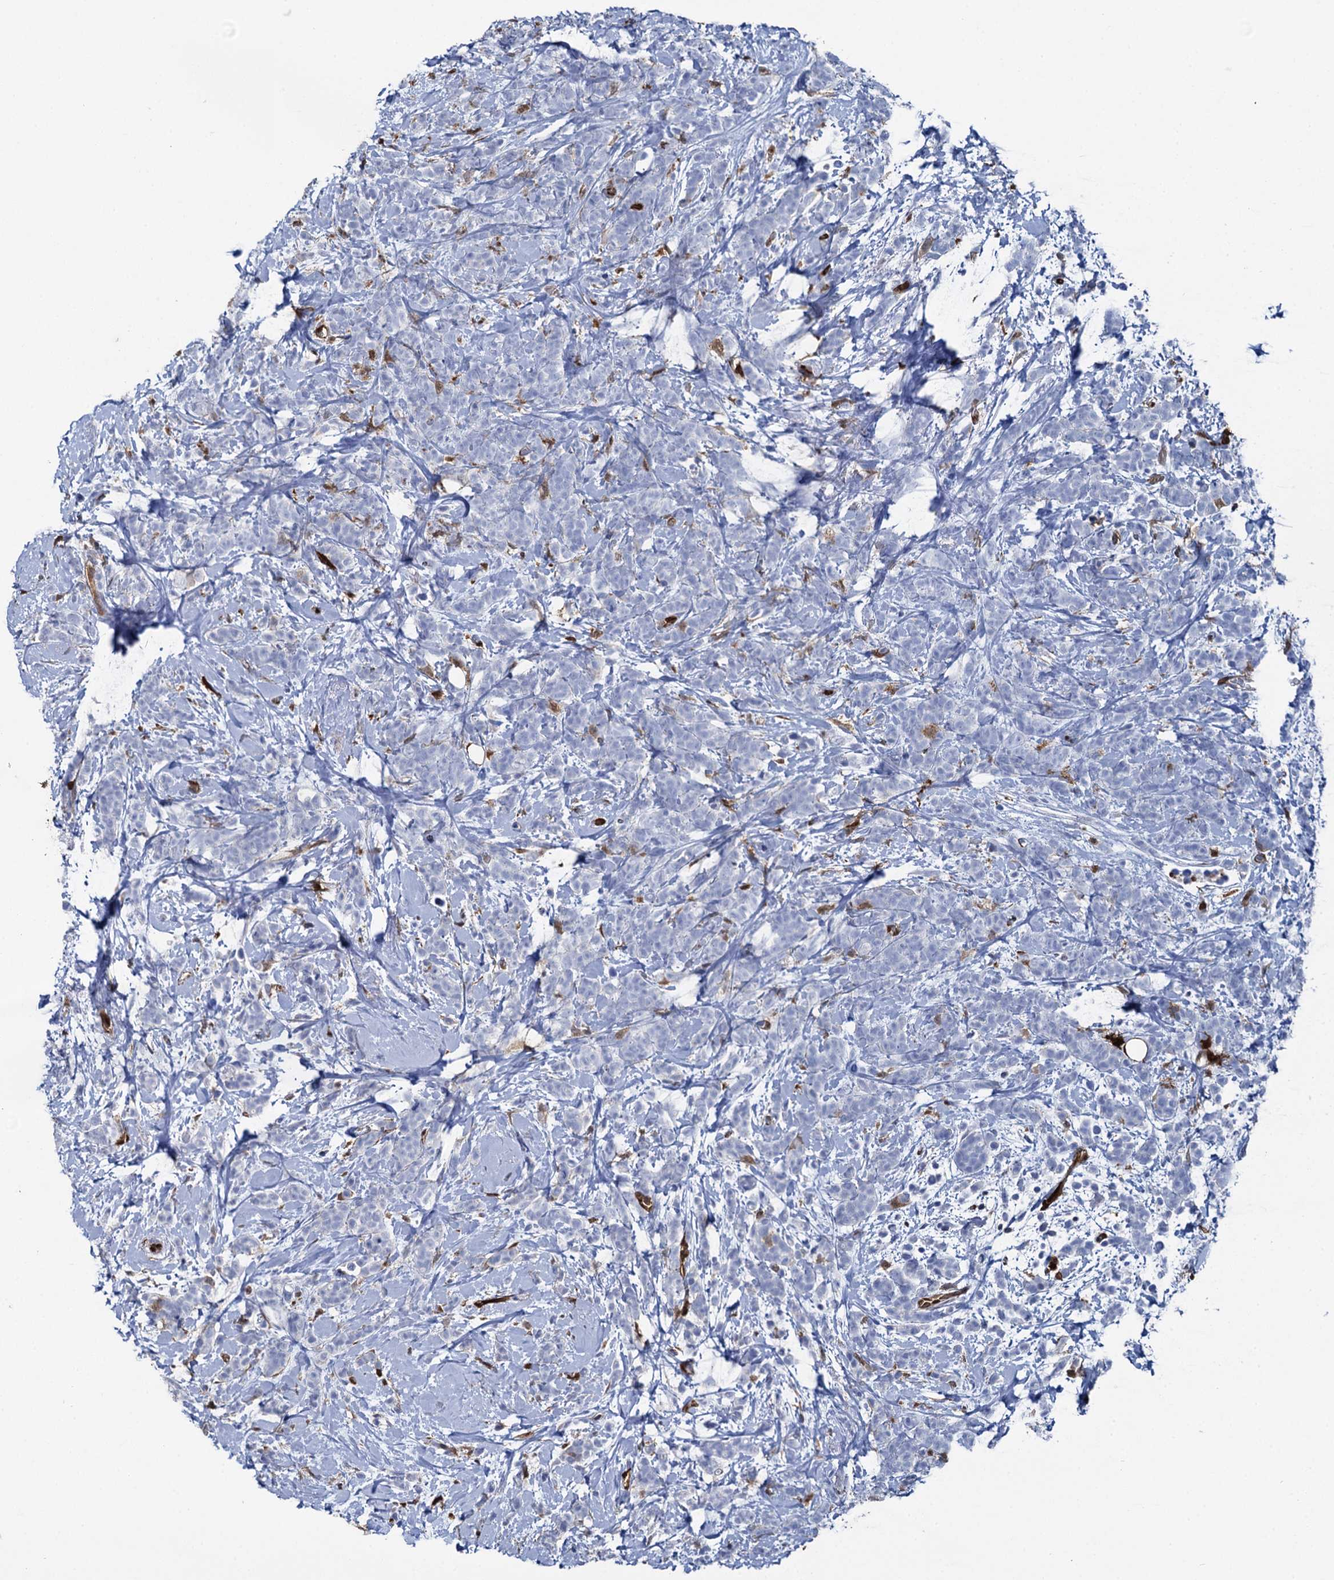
{"staining": {"intensity": "negative", "quantity": "none", "location": "none"}, "tissue": "breast cancer", "cell_type": "Tumor cells", "image_type": "cancer", "snomed": [{"axis": "morphology", "description": "Lobular carcinoma"}, {"axis": "topography", "description": "Breast"}], "caption": "Tumor cells show no significant protein positivity in breast cancer (lobular carcinoma).", "gene": "FABP5", "patient": {"sex": "female", "age": 58}}